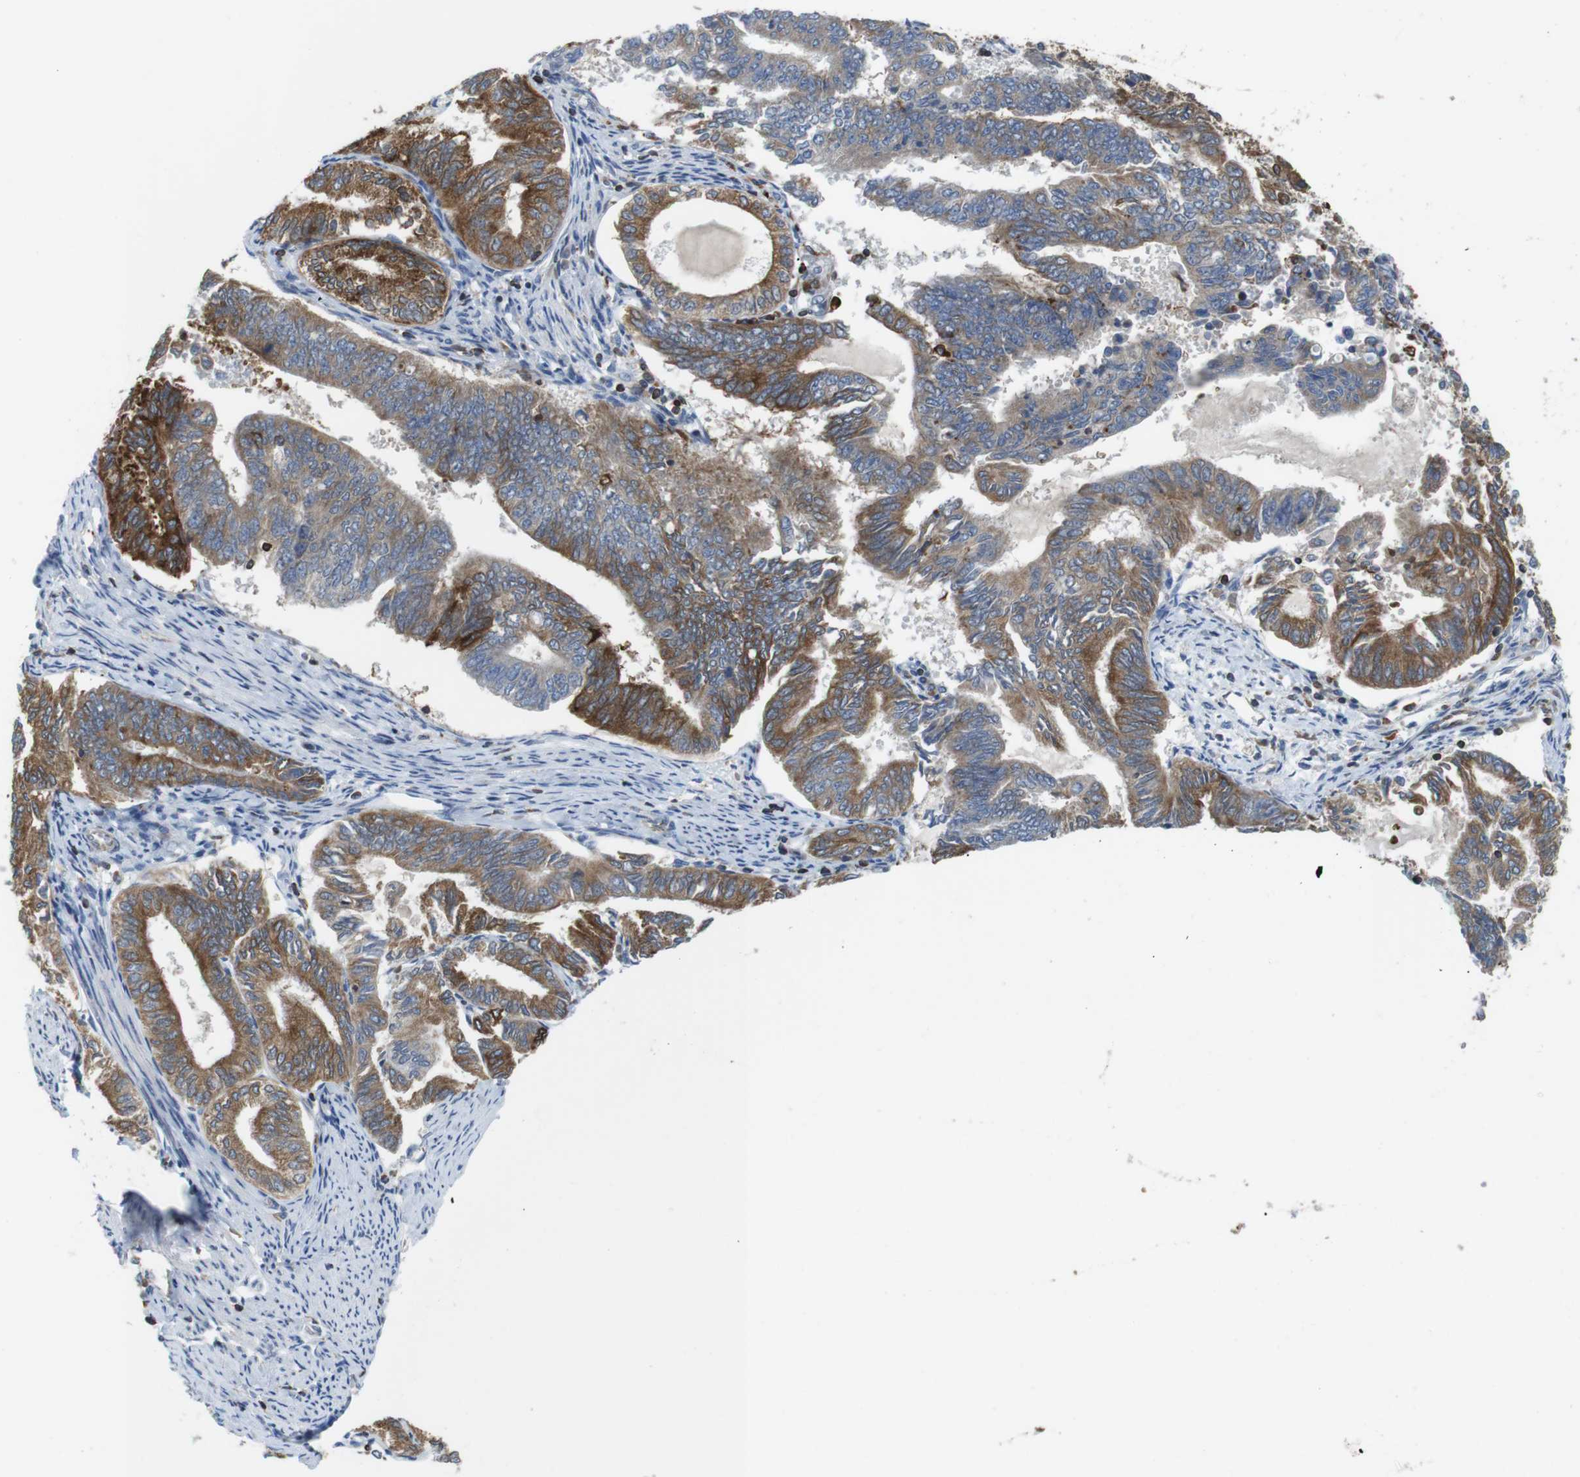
{"staining": {"intensity": "strong", "quantity": ">75%", "location": "cytoplasmic/membranous"}, "tissue": "endometrial cancer", "cell_type": "Tumor cells", "image_type": "cancer", "snomed": [{"axis": "morphology", "description": "Adenocarcinoma, NOS"}, {"axis": "topography", "description": "Endometrium"}], "caption": "Immunohistochemical staining of adenocarcinoma (endometrial) shows strong cytoplasmic/membranous protein expression in about >75% of tumor cells.", "gene": "ARL6IP5", "patient": {"sex": "female", "age": 86}}